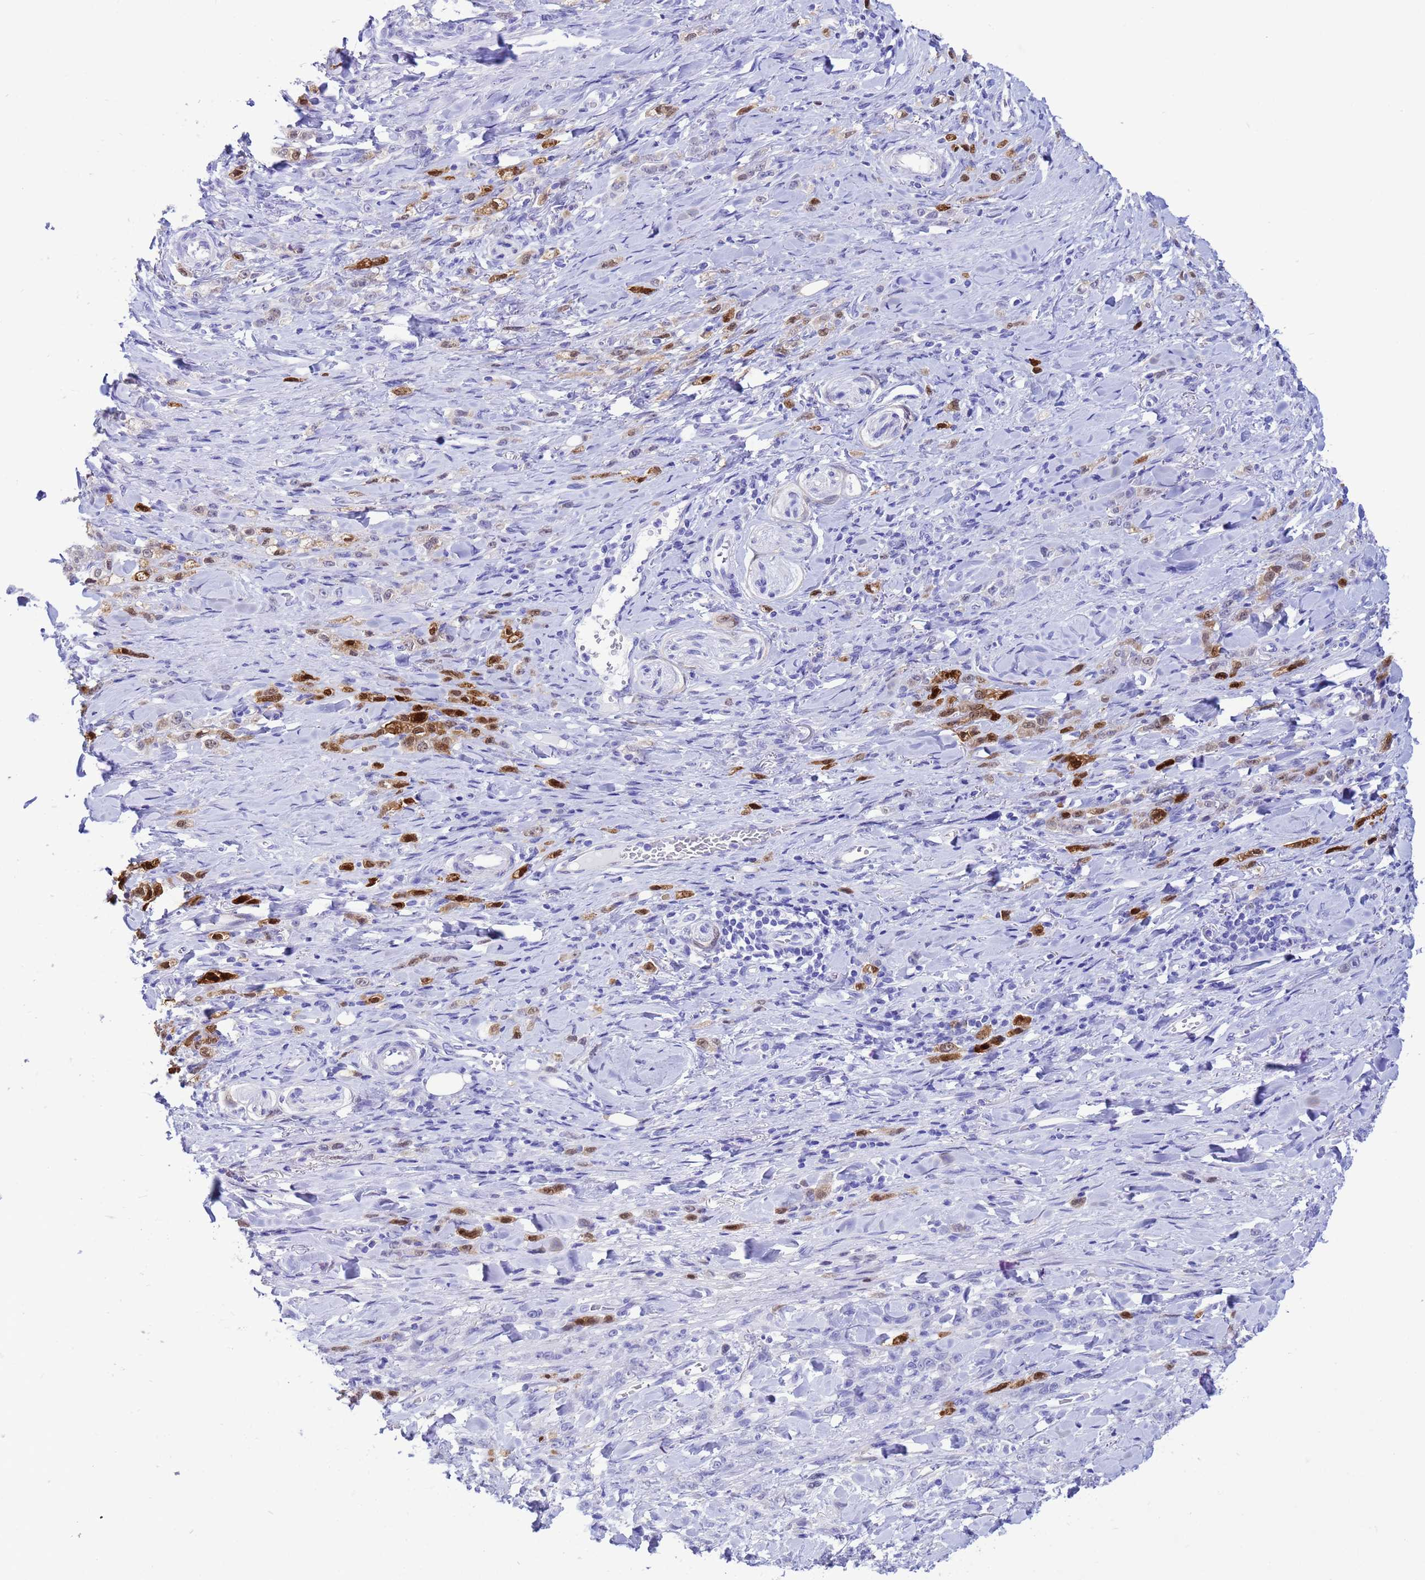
{"staining": {"intensity": "moderate", "quantity": "25%-75%", "location": "cytoplasmic/membranous,nuclear"}, "tissue": "stomach cancer", "cell_type": "Tumor cells", "image_type": "cancer", "snomed": [{"axis": "morphology", "description": "Normal tissue, NOS"}, {"axis": "morphology", "description": "Adenocarcinoma, NOS"}, {"axis": "topography", "description": "Stomach"}], "caption": "Immunohistochemical staining of stomach cancer reveals moderate cytoplasmic/membranous and nuclear protein staining in about 25%-75% of tumor cells.", "gene": "AKR1C2", "patient": {"sex": "male", "age": 82}}